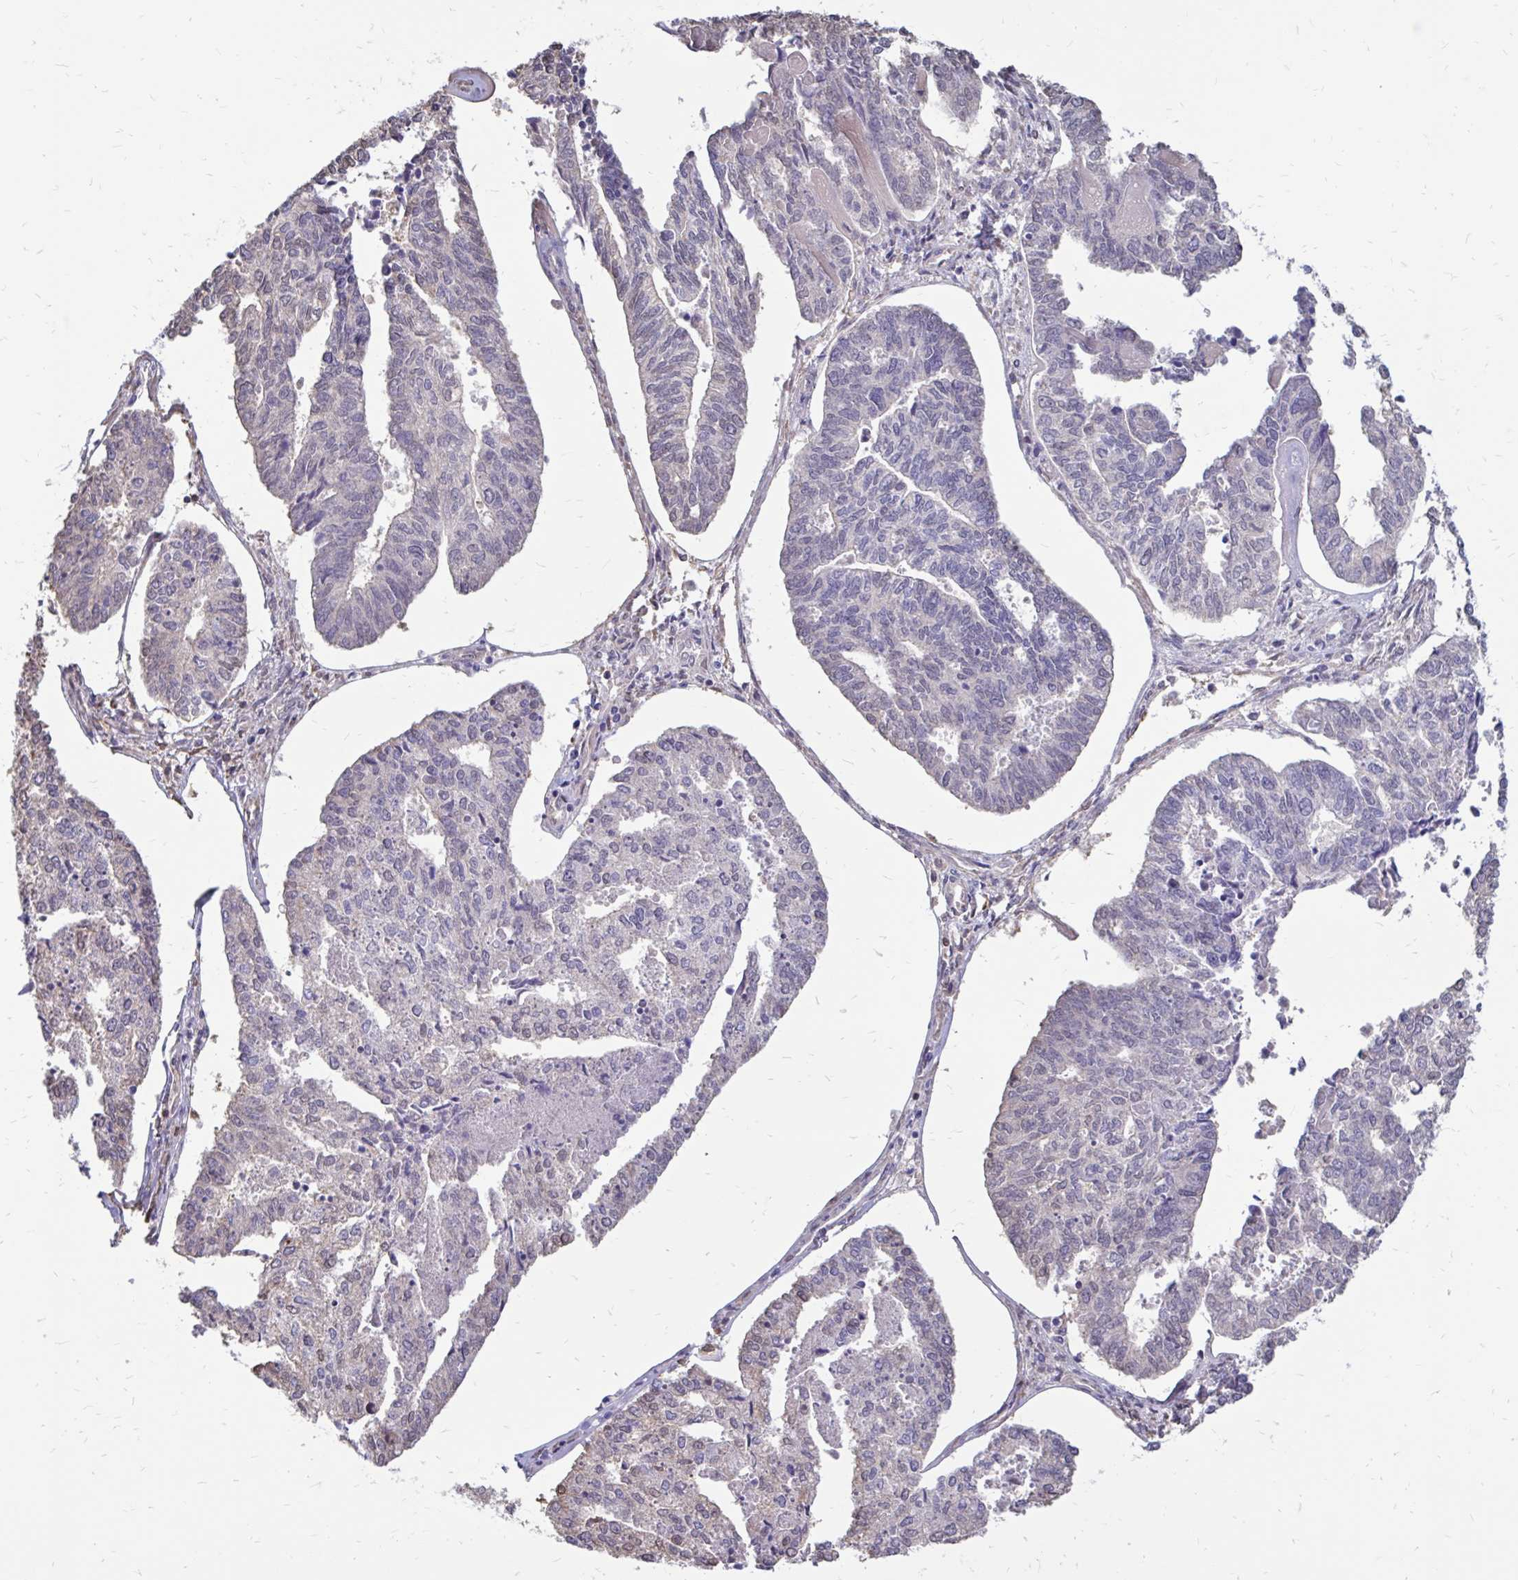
{"staining": {"intensity": "negative", "quantity": "none", "location": "none"}, "tissue": "endometrial cancer", "cell_type": "Tumor cells", "image_type": "cancer", "snomed": [{"axis": "morphology", "description": "Adenocarcinoma, NOS"}, {"axis": "topography", "description": "Endometrium"}], "caption": "DAB immunohistochemical staining of endometrial cancer (adenocarcinoma) reveals no significant expression in tumor cells.", "gene": "IGSF5", "patient": {"sex": "female", "age": 73}}